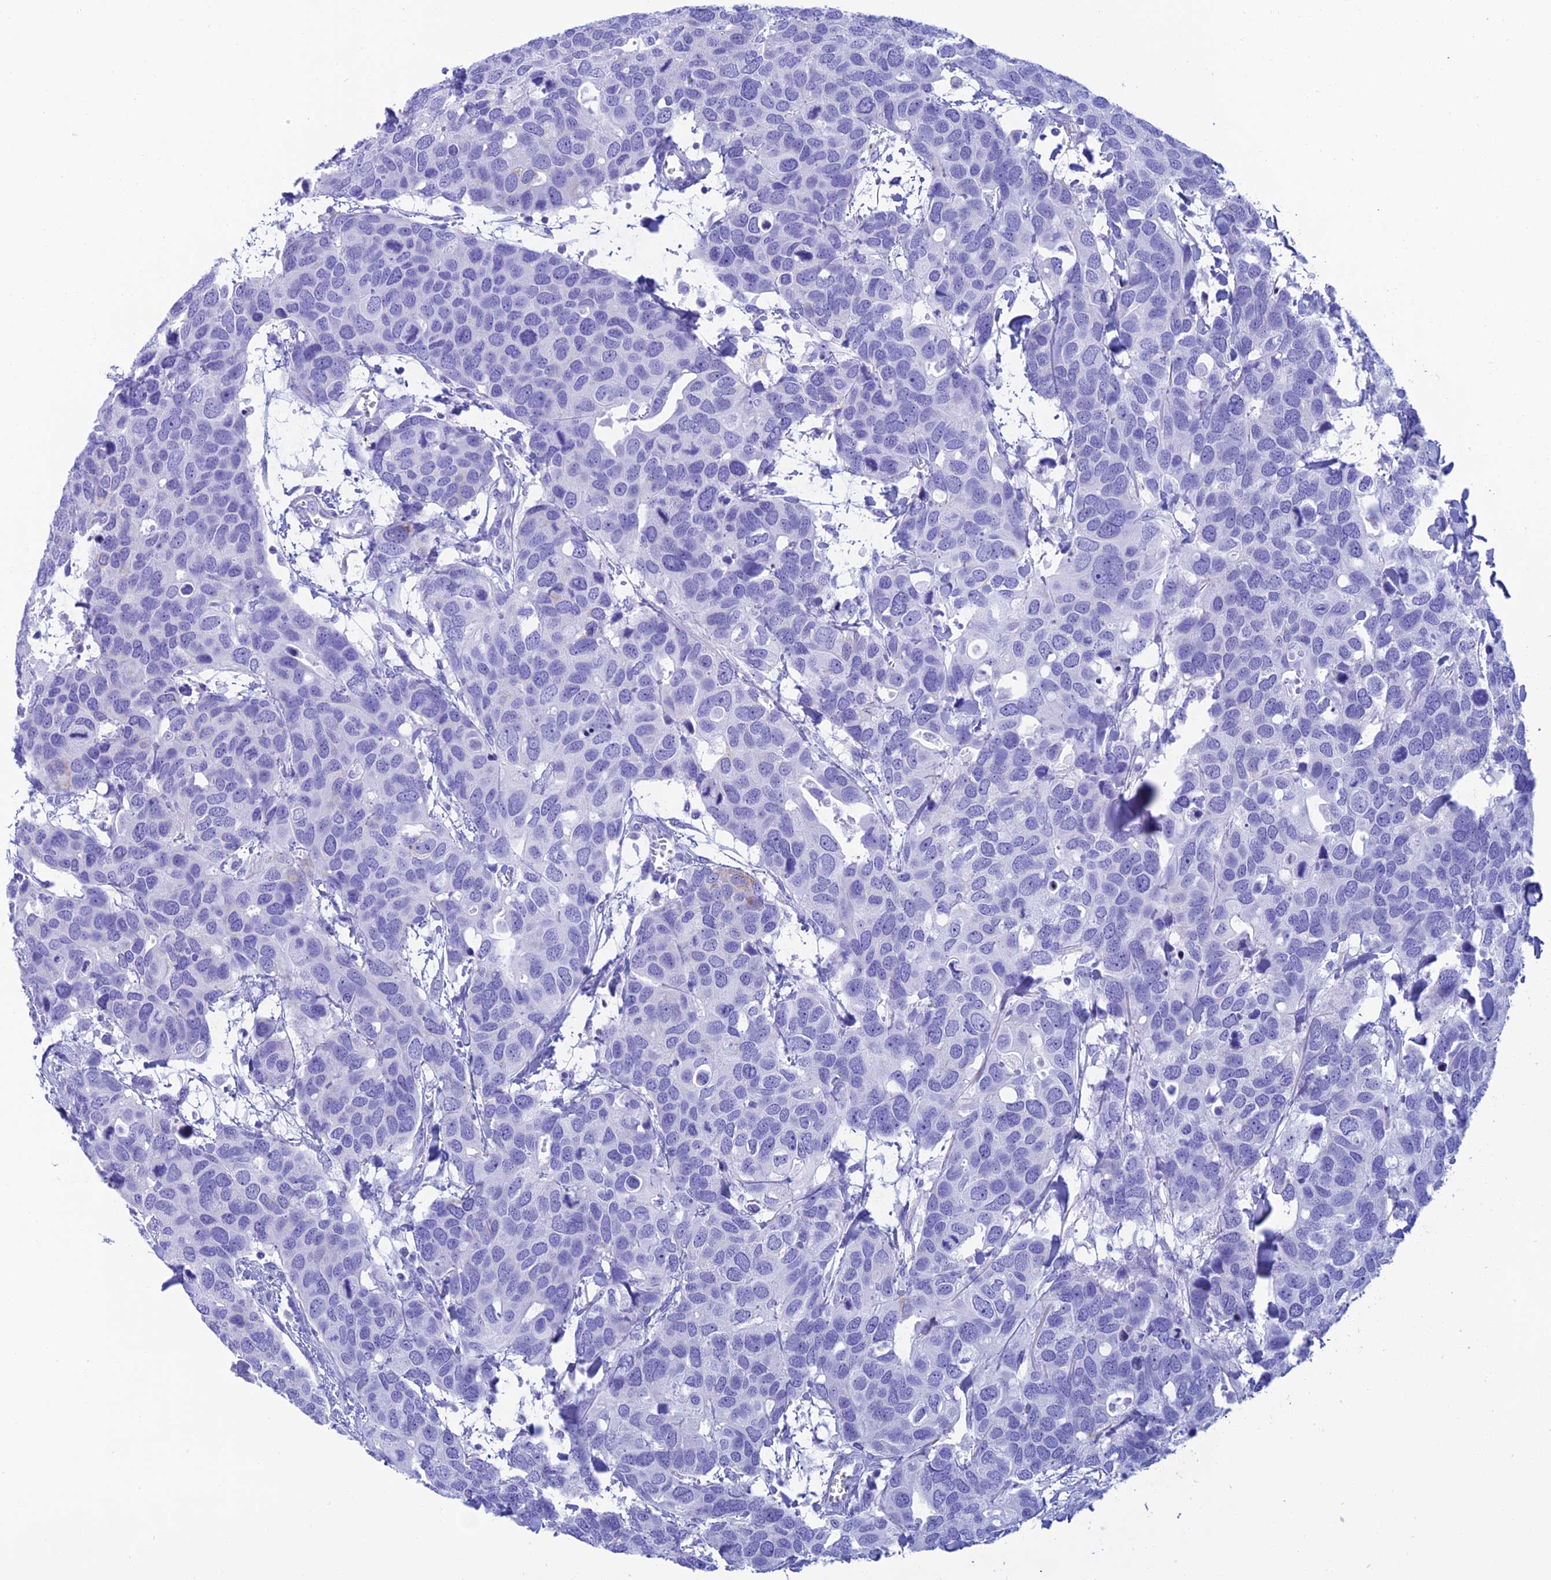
{"staining": {"intensity": "negative", "quantity": "none", "location": "none"}, "tissue": "breast cancer", "cell_type": "Tumor cells", "image_type": "cancer", "snomed": [{"axis": "morphology", "description": "Duct carcinoma"}, {"axis": "topography", "description": "Breast"}], "caption": "The immunohistochemistry image has no significant positivity in tumor cells of breast cancer tissue.", "gene": "NXPE4", "patient": {"sex": "female", "age": 83}}